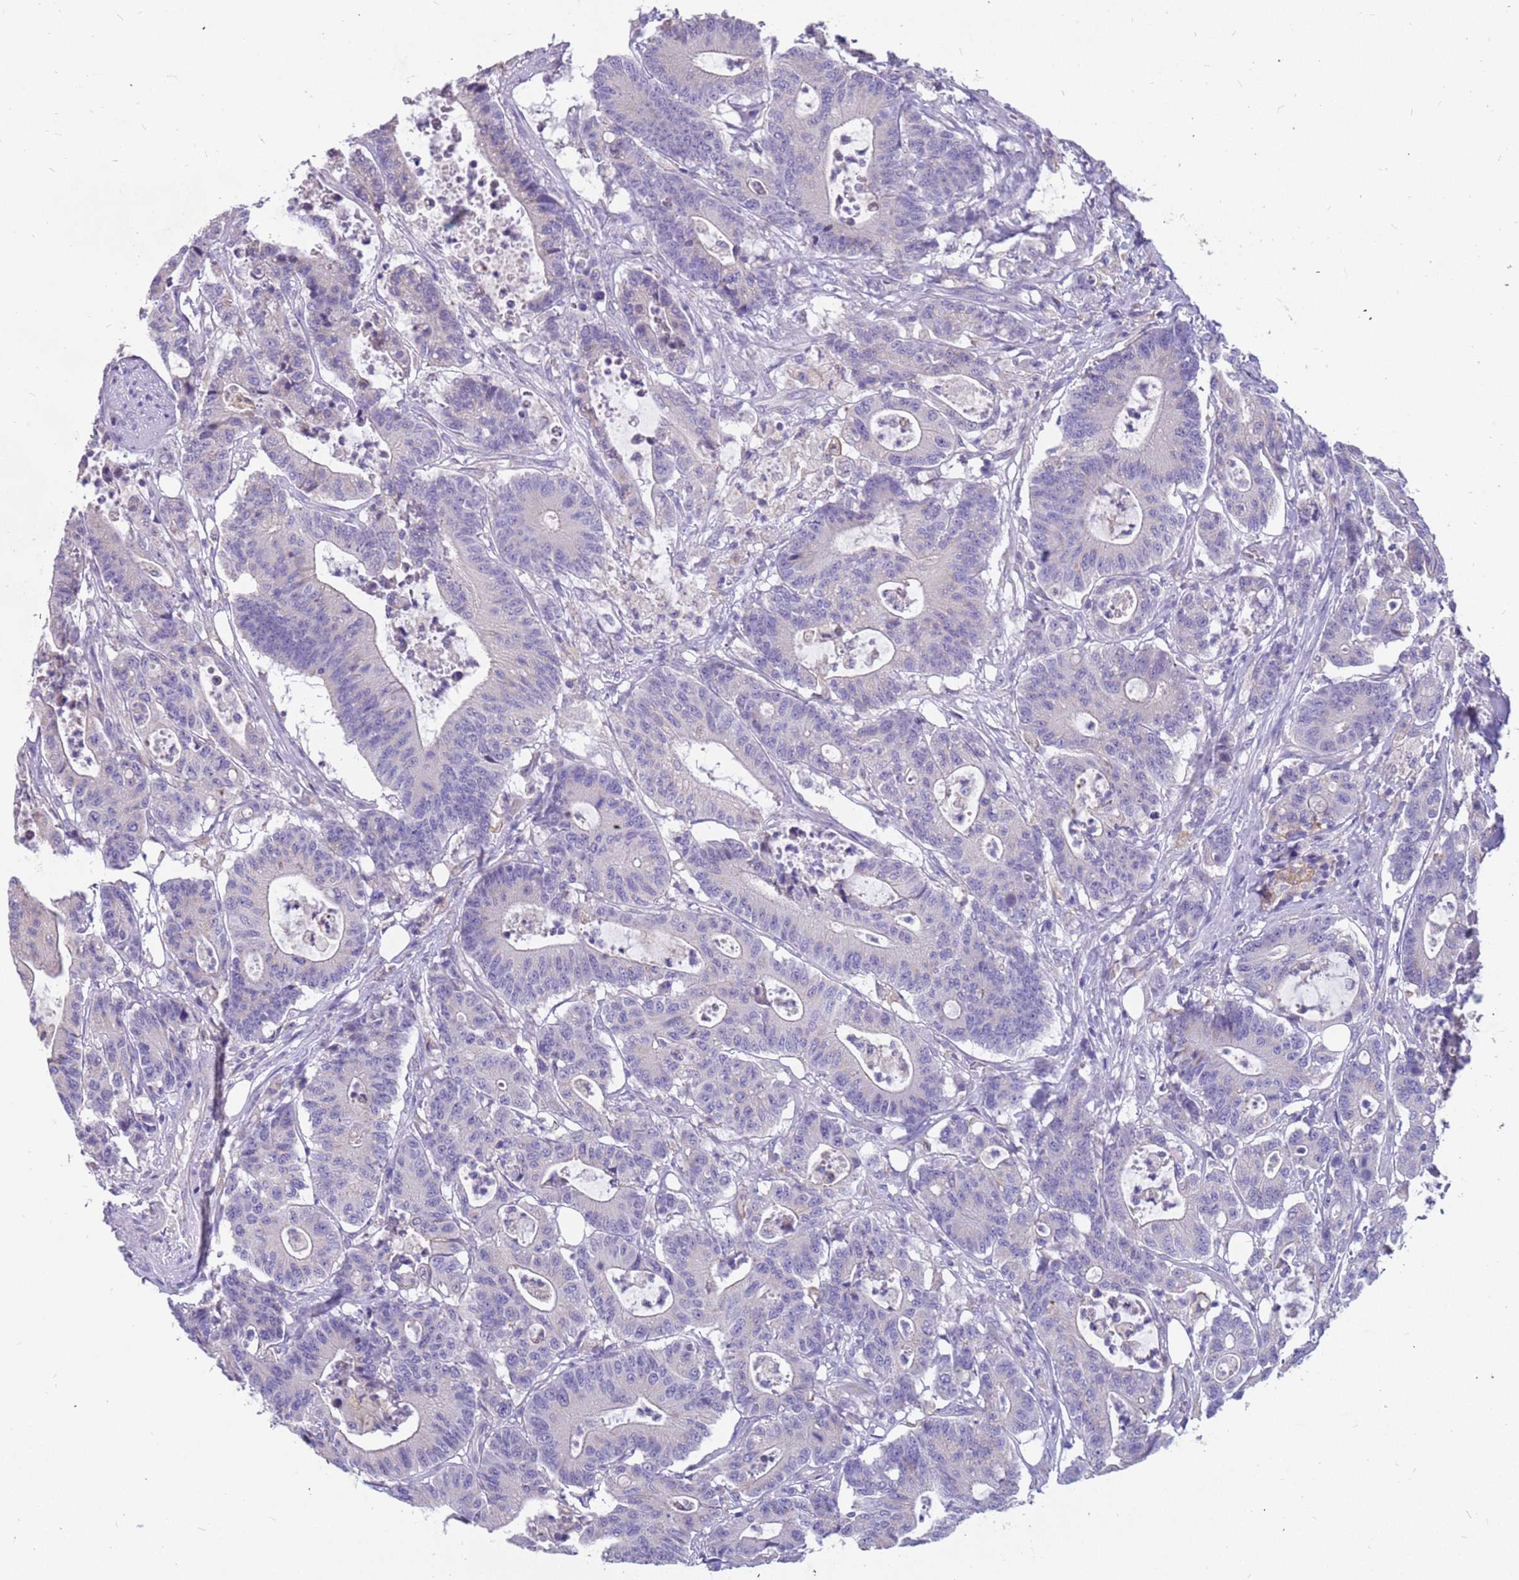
{"staining": {"intensity": "negative", "quantity": "none", "location": "none"}, "tissue": "colorectal cancer", "cell_type": "Tumor cells", "image_type": "cancer", "snomed": [{"axis": "morphology", "description": "Adenocarcinoma, NOS"}, {"axis": "topography", "description": "Colon"}], "caption": "Immunohistochemical staining of colorectal adenocarcinoma reveals no significant positivity in tumor cells.", "gene": "RHCG", "patient": {"sex": "female", "age": 84}}